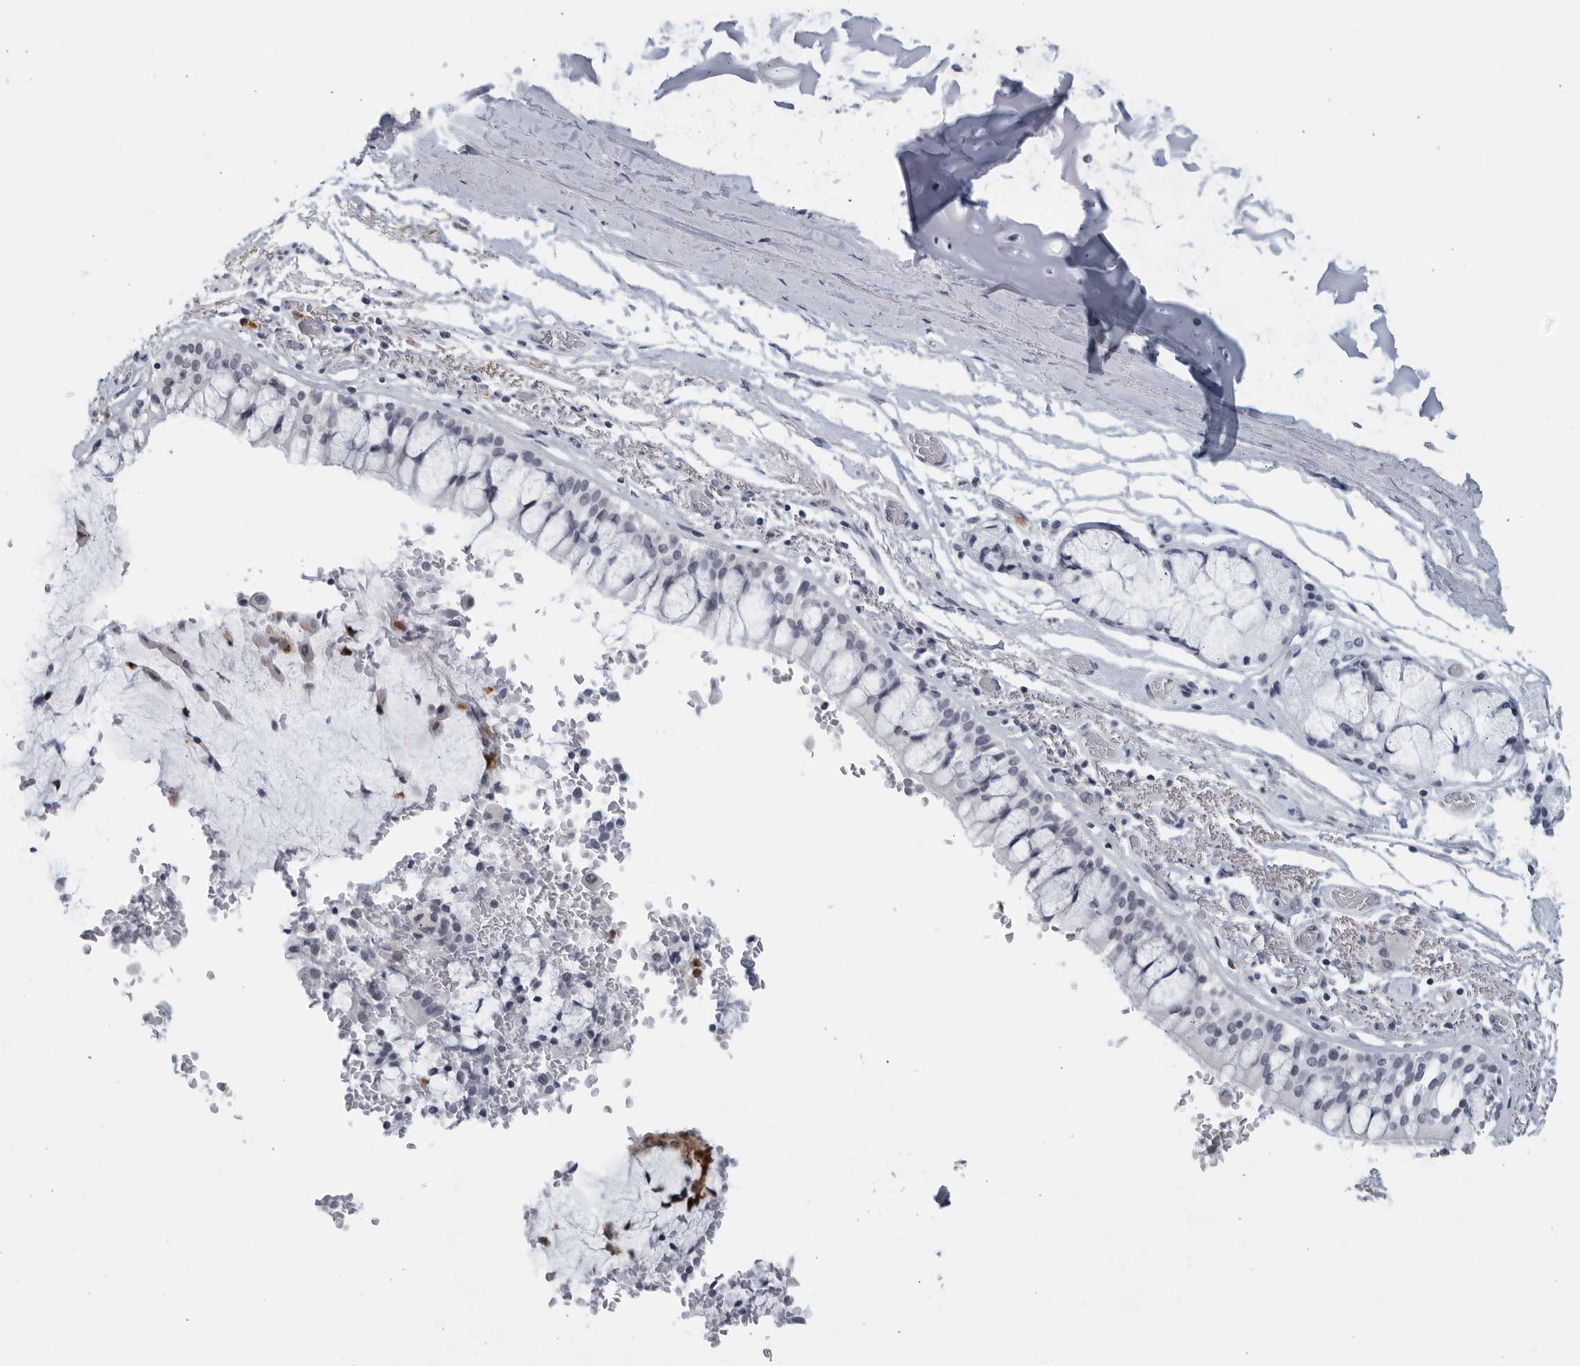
{"staining": {"intensity": "negative", "quantity": "none", "location": "none"}, "tissue": "bronchus", "cell_type": "Respiratory epithelial cells", "image_type": "normal", "snomed": [{"axis": "morphology", "description": "Normal tissue, NOS"}, {"axis": "morphology", "description": "Inflammation, NOS"}, {"axis": "topography", "description": "Cartilage tissue"}, {"axis": "topography", "description": "Bronchus"}, {"axis": "topography", "description": "Lung"}], "caption": "Immunohistochemistry micrograph of benign human bronchus stained for a protein (brown), which shows no staining in respiratory epithelial cells.", "gene": "KLK7", "patient": {"sex": "female", "age": 64}}